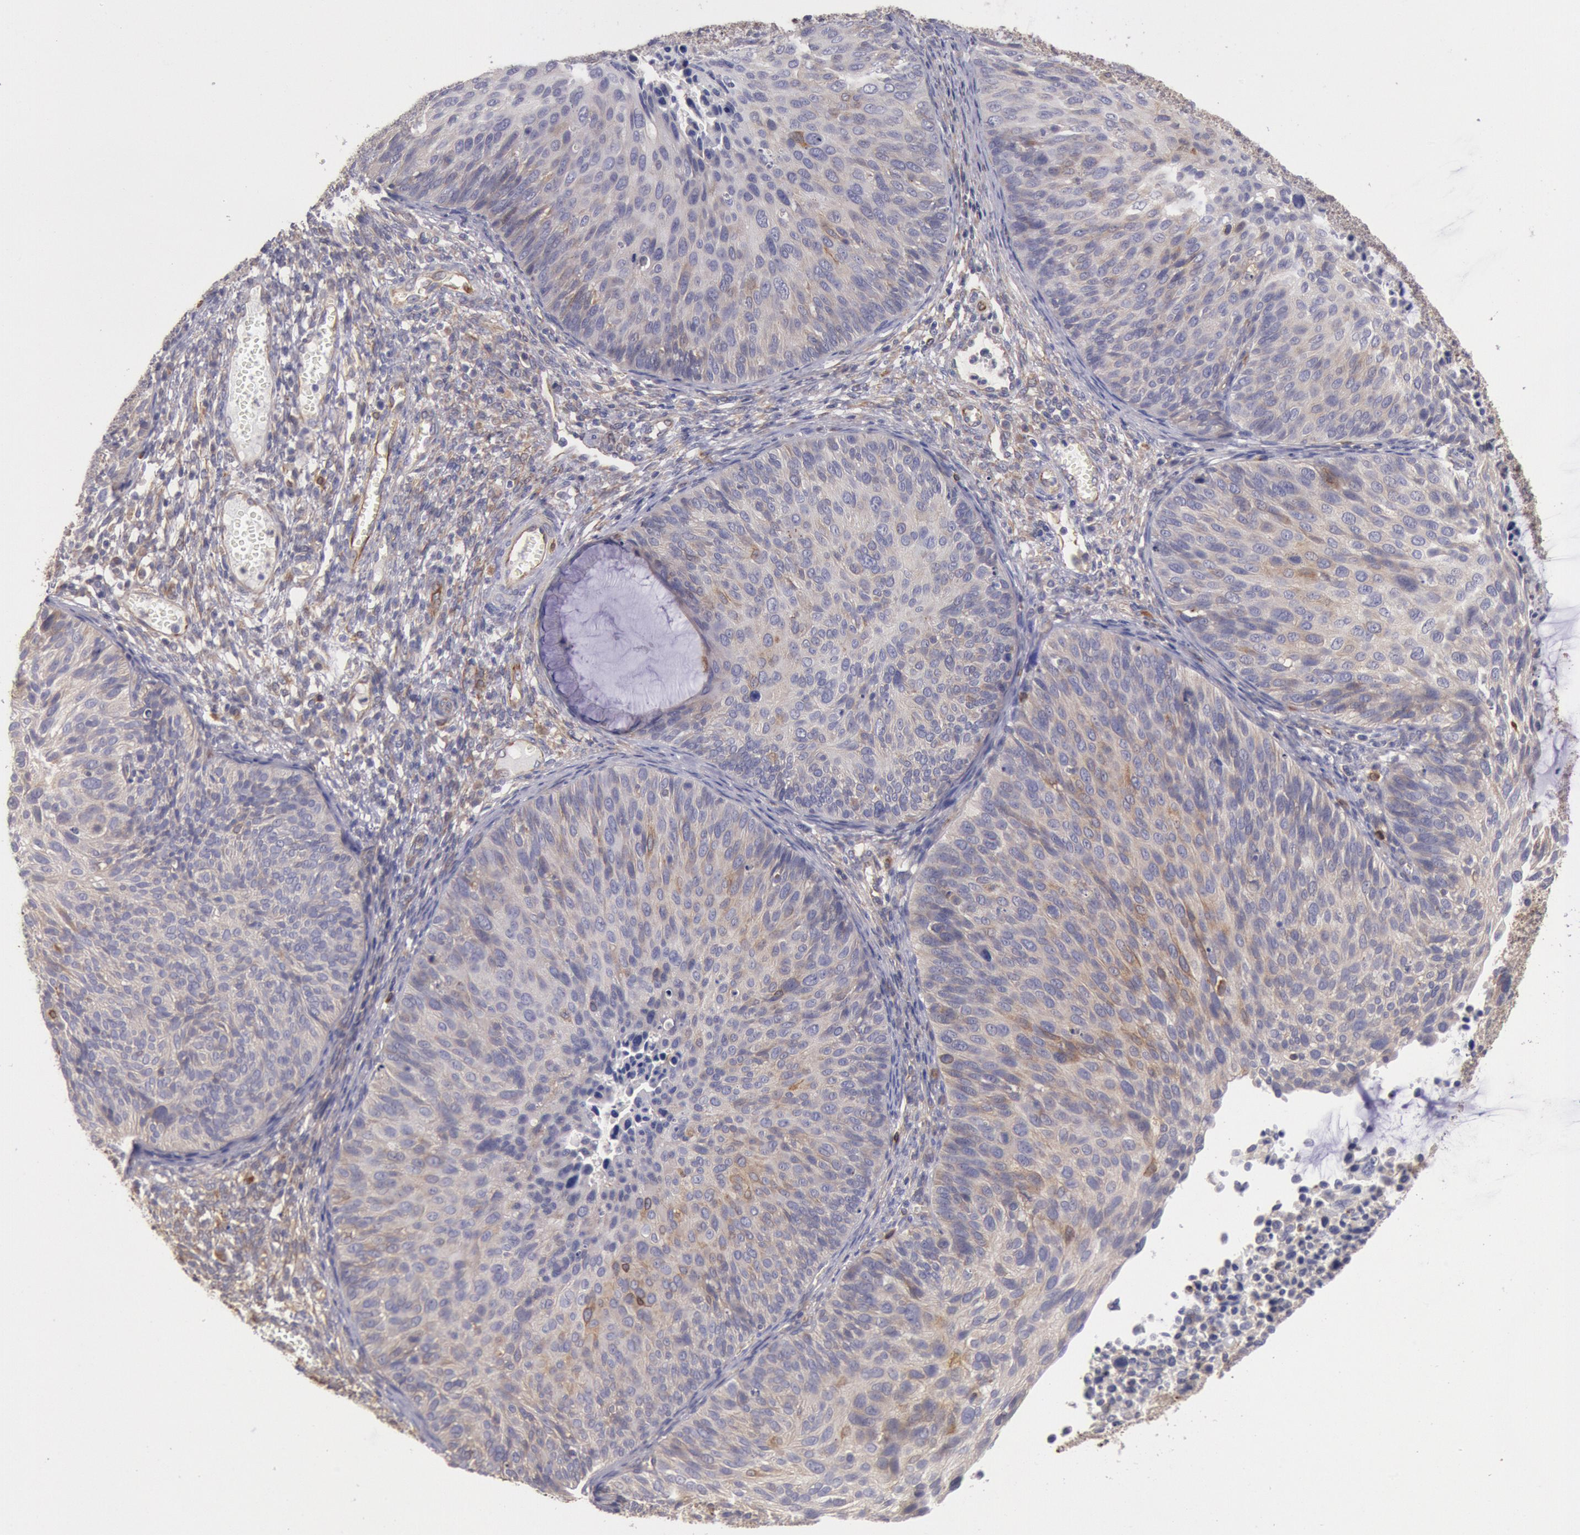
{"staining": {"intensity": "weak", "quantity": "<25%", "location": "cytoplasmic/membranous"}, "tissue": "cervical cancer", "cell_type": "Tumor cells", "image_type": "cancer", "snomed": [{"axis": "morphology", "description": "Squamous cell carcinoma, NOS"}, {"axis": "topography", "description": "Cervix"}], "caption": "DAB immunohistochemical staining of human cervical cancer (squamous cell carcinoma) reveals no significant staining in tumor cells. Nuclei are stained in blue.", "gene": "RNF139", "patient": {"sex": "female", "age": 36}}